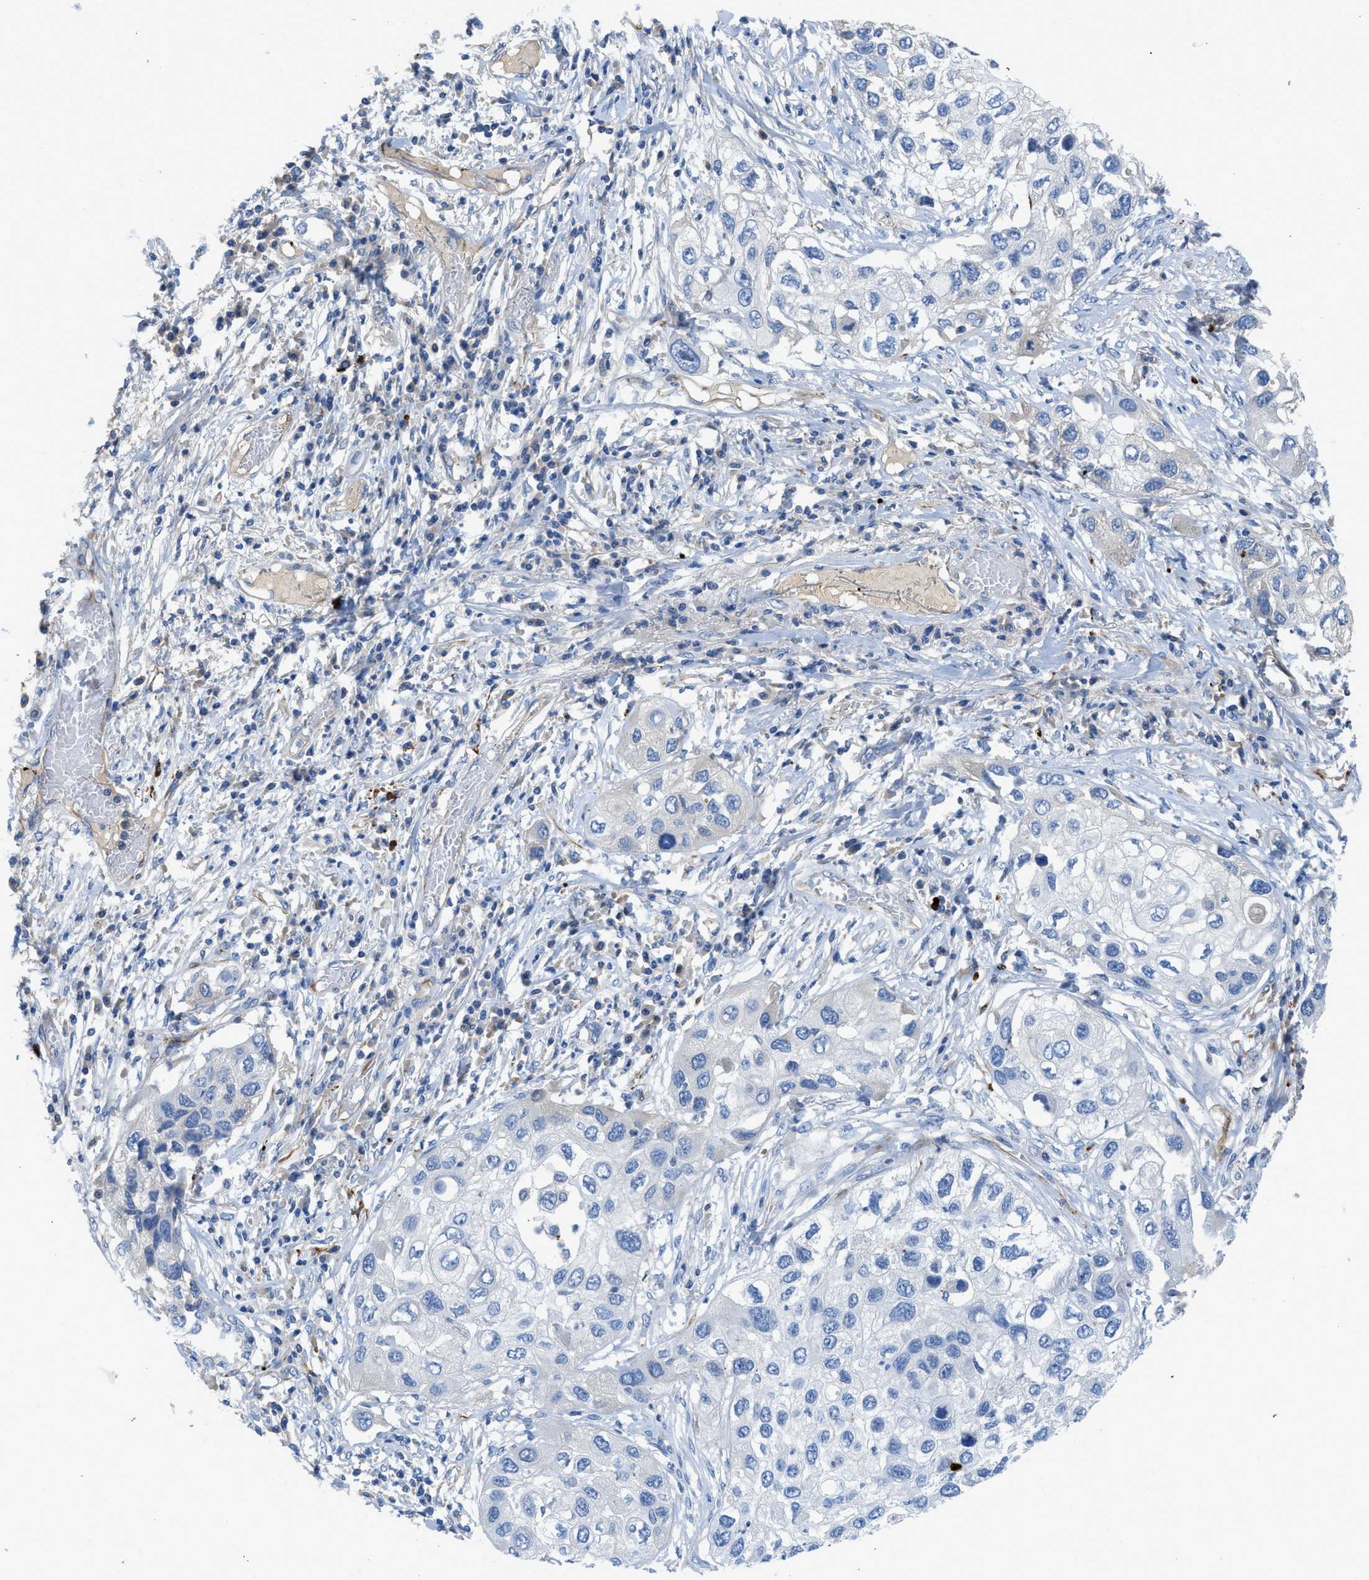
{"staining": {"intensity": "negative", "quantity": "none", "location": "none"}, "tissue": "lung cancer", "cell_type": "Tumor cells", "image_type": "cancer", "snomed": [{"axis": "morphology", "description": "Squamous cell carcinoma, NOS"}, {"axis": "topography", "description": "Lung"}], "caption": "A micrograph of human squamous cell carcinoma (lung) is negative for staining in tumor cells.", "gene": "XCR1", "patient": {"sex": "male", "age": 71}}